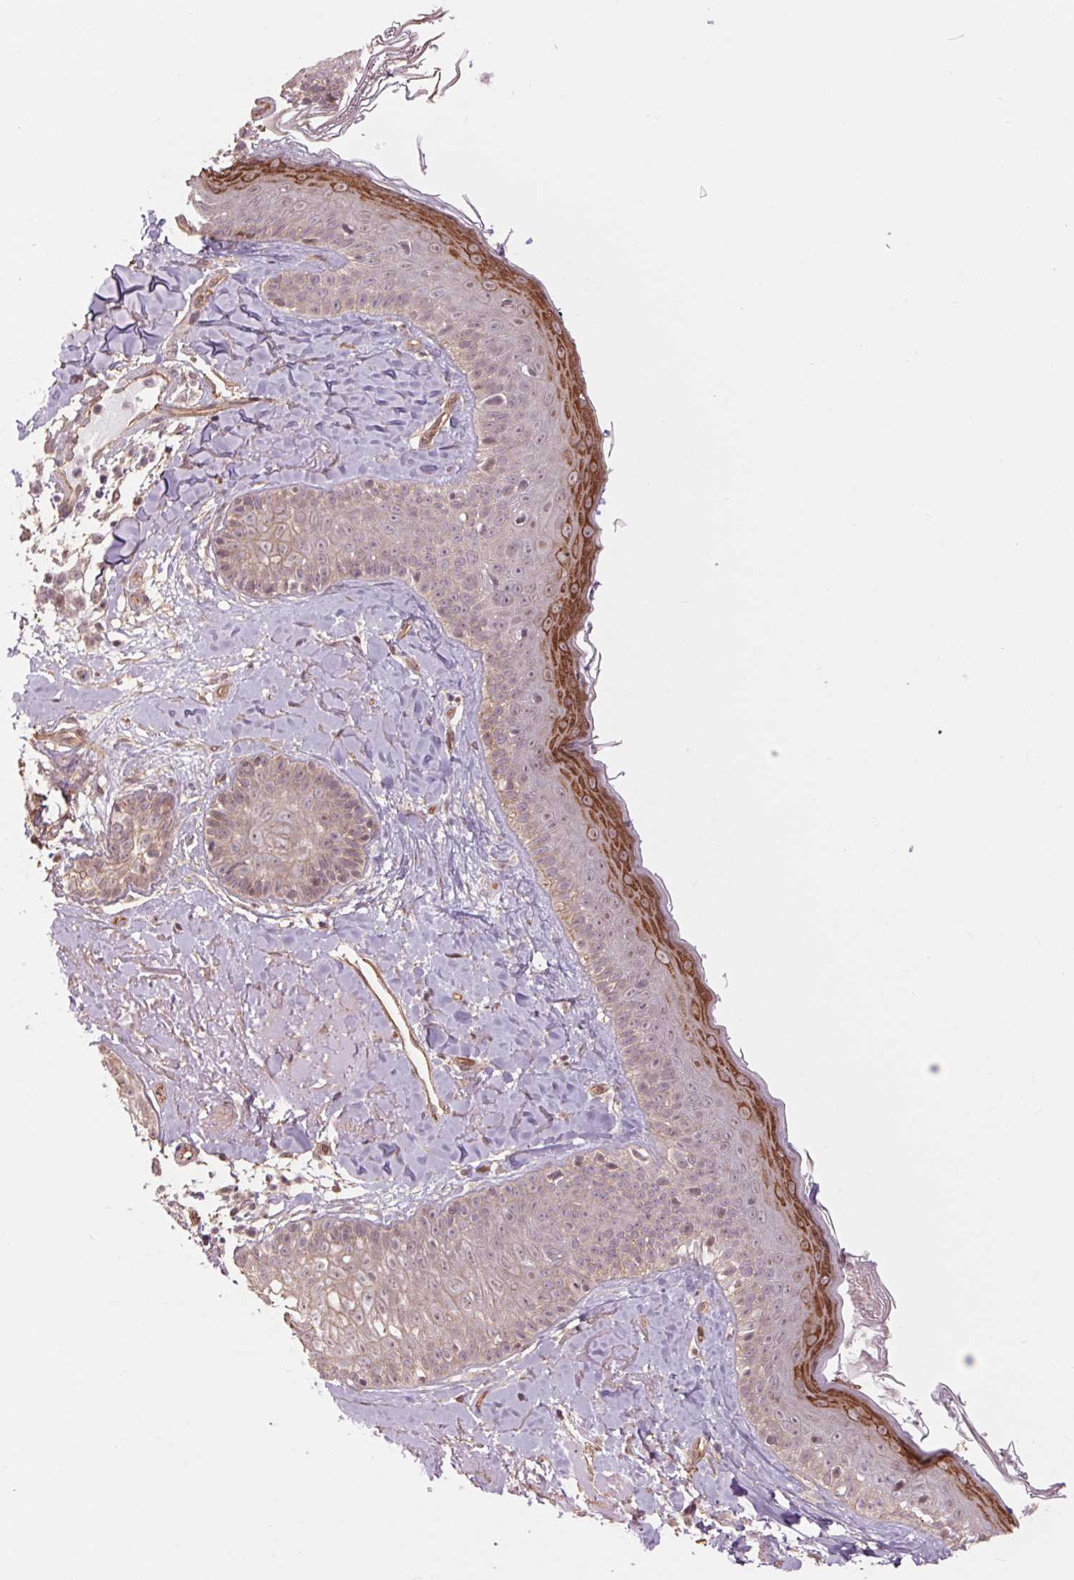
{"staining": {"intensity": "weak", "quantity": ">75%", "location": "cytoplasmic/membranous"}, "tissue": "skin", "cell_type": "Fibroblasts", "image_type": "normal", "snomed": [{"axis": "morphology", "description": "Normal tissue, NOS"}, {"axis": "topography", "description": "Skin"}], "caption": "Unremarkable skin displays weak cytoplasmic/membranous staining in about >75% of fibroblasts, visualized by immunohistochemistry. (Stains: DAB in brown, nuclei in blue, Microscopy: brightfield microscopy at high magnification).", "gene": "PALM", "patient": {"sex": "male", "age": 73}}